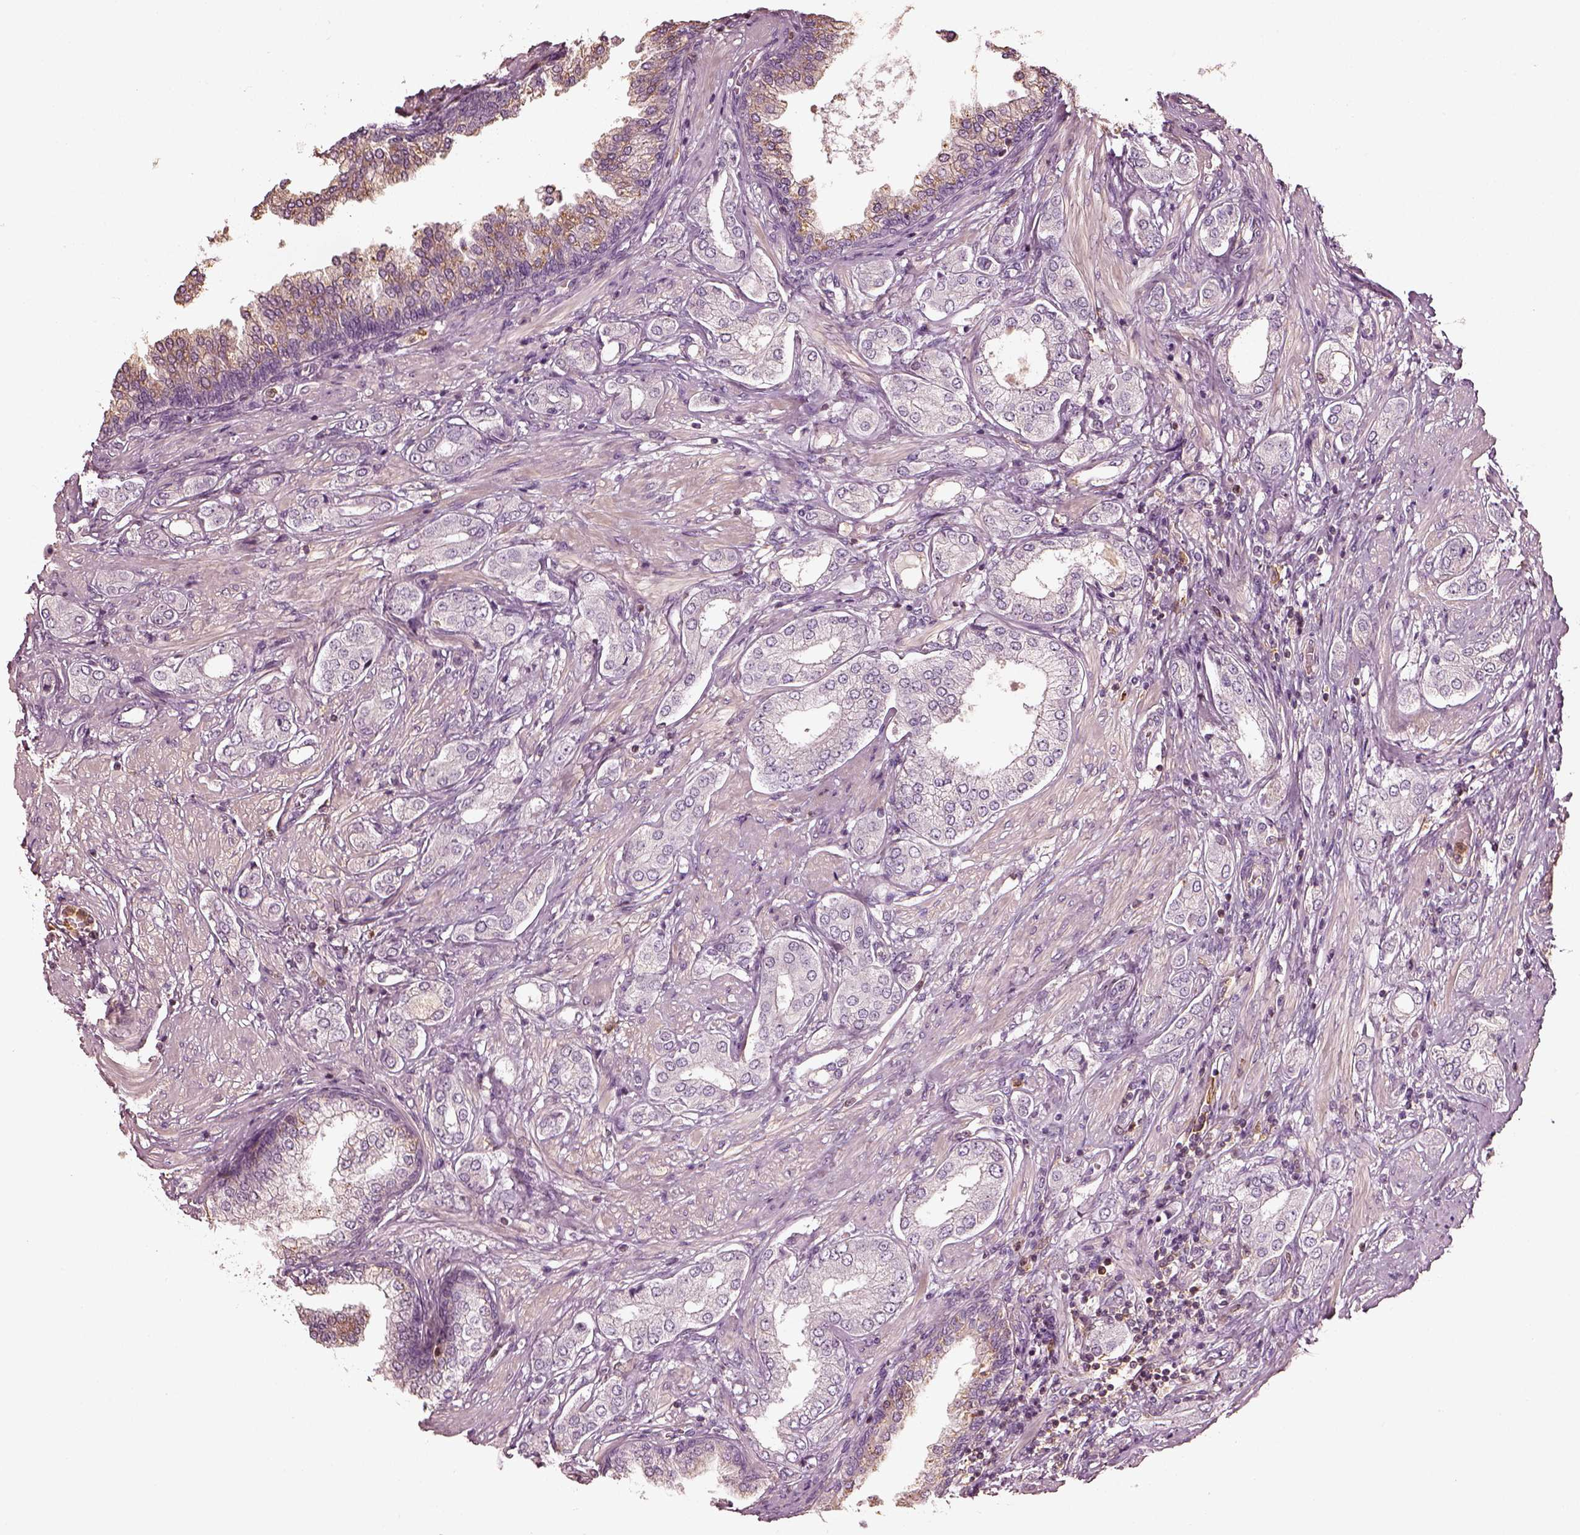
{"staining": {"intensity": "negative", "quantity": "none", "location": "none"}, "tissue": "prostate cancer", "cell_type": "Tumor cells", "image_type": "cancer", "snomed": [{"axis": "morphology", "description": "Adenocarcinoma, NOS"}, {"axis": "topography", "description": "Prostate"}], "caption": "The immunohistochemistry (IHC) histopathology image has no significant positivity in tumor cells of prostate cancer tissue. (DAB (3,3'-diaminobenzidine) IHC, high magnification).", "gene": "ZYX", "patient": {"sex": "male", "age": 63}}